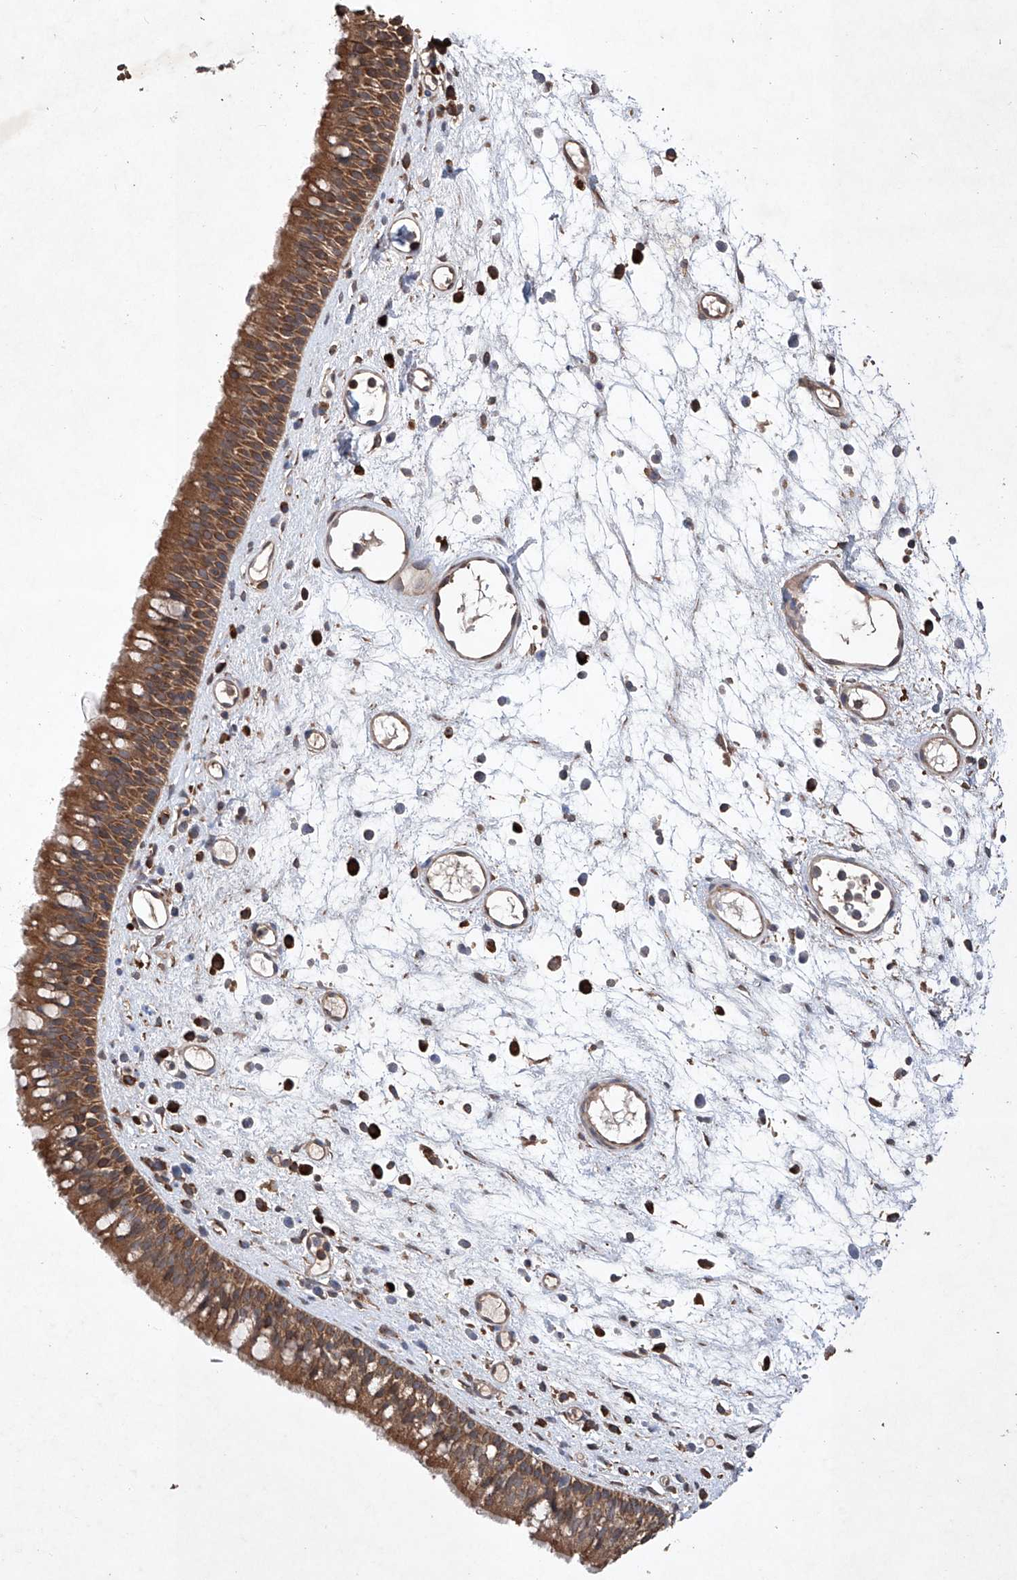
{"staining": {"intensity": "moderate", "quantity": ">75%", "location": "cytoplasmic/membranous"}, "tissue": "nasopharynx", "cell_type": "Respiratory epithelial cells", "image_type": "normal", "snomed": [{"axis": "morphology", "description": "Normal tissue, NOS"}, {"axis": "morphology", "description": "Inflammation, NOS"}, {"axis": "morphology", "description": "Malignant melanoma, Metastatic site"}, {"axis": "topography", "description": "Nasopharynx"}], "caption": "Human nasopharynx stained for a protein (brown) displays moderate cytoplasmic/membranous positive staining in approximately >75% of respiratory epithelial cells.", "gene": "LURAP1", "patient": {"sex": "male", "age": 70}}